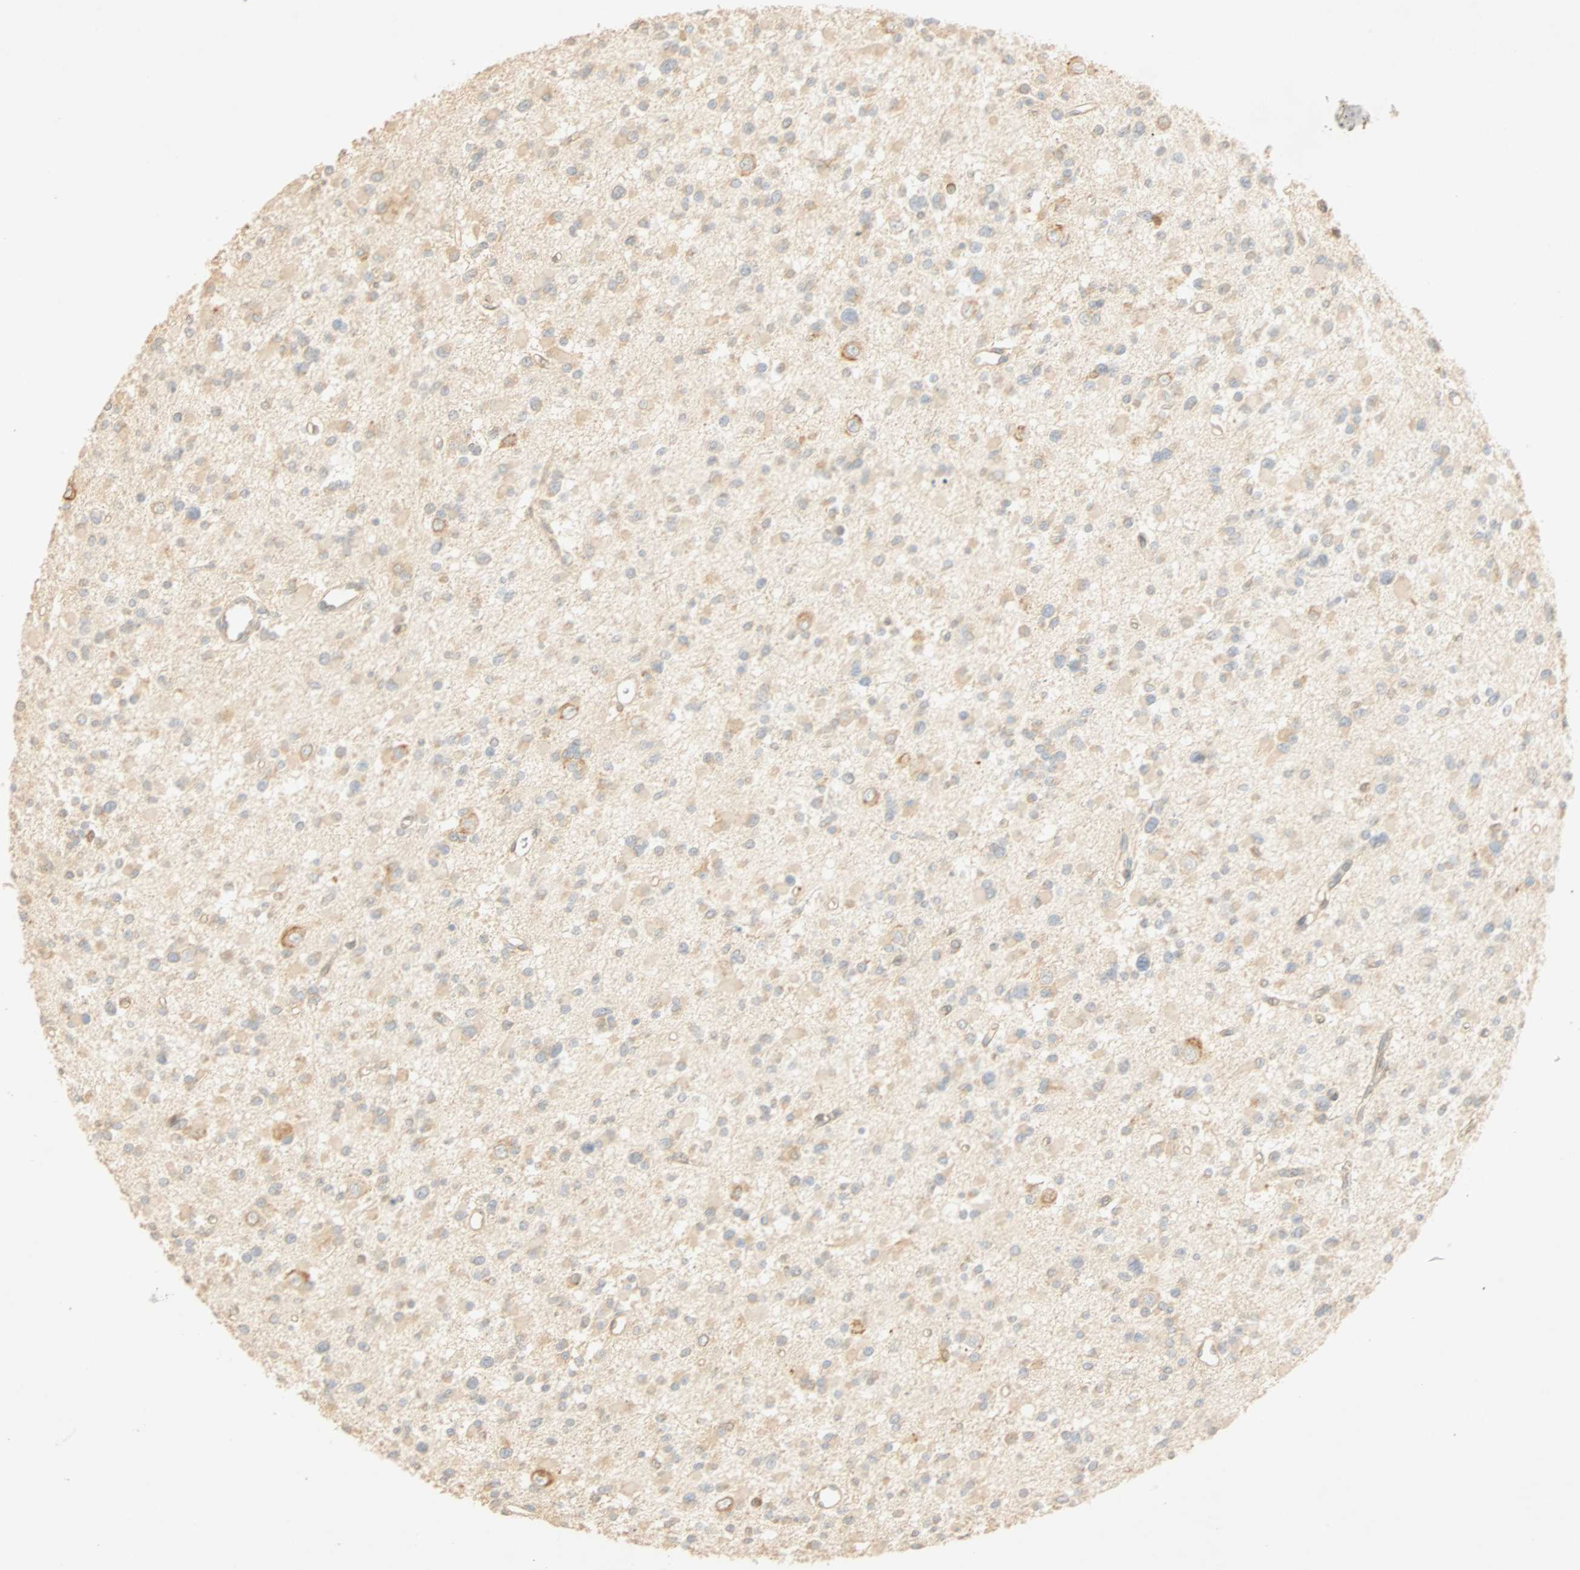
{"staining": {"intensity": "weak", "quantity": "25%-75%", "location": "cytoplasmic/membranous"}, "tissue": "glioma", "cell_type": "Tumor cells", "image_type": "cancer", "snomed": [{"axis": "morphology", "description": "Glioma, malignant, Low grade"}, {"axis": "topography", "description": "Brain"}], "caption": "Immunohistochemical staining of human malignant low-grade glioma demonstrates low levels of weak cytoplasmic/membranous protein positivity in about 25%-75% of tumor cells.", "gene": "SELENBP1", "patient": {"sex": "female", "age": 22}}